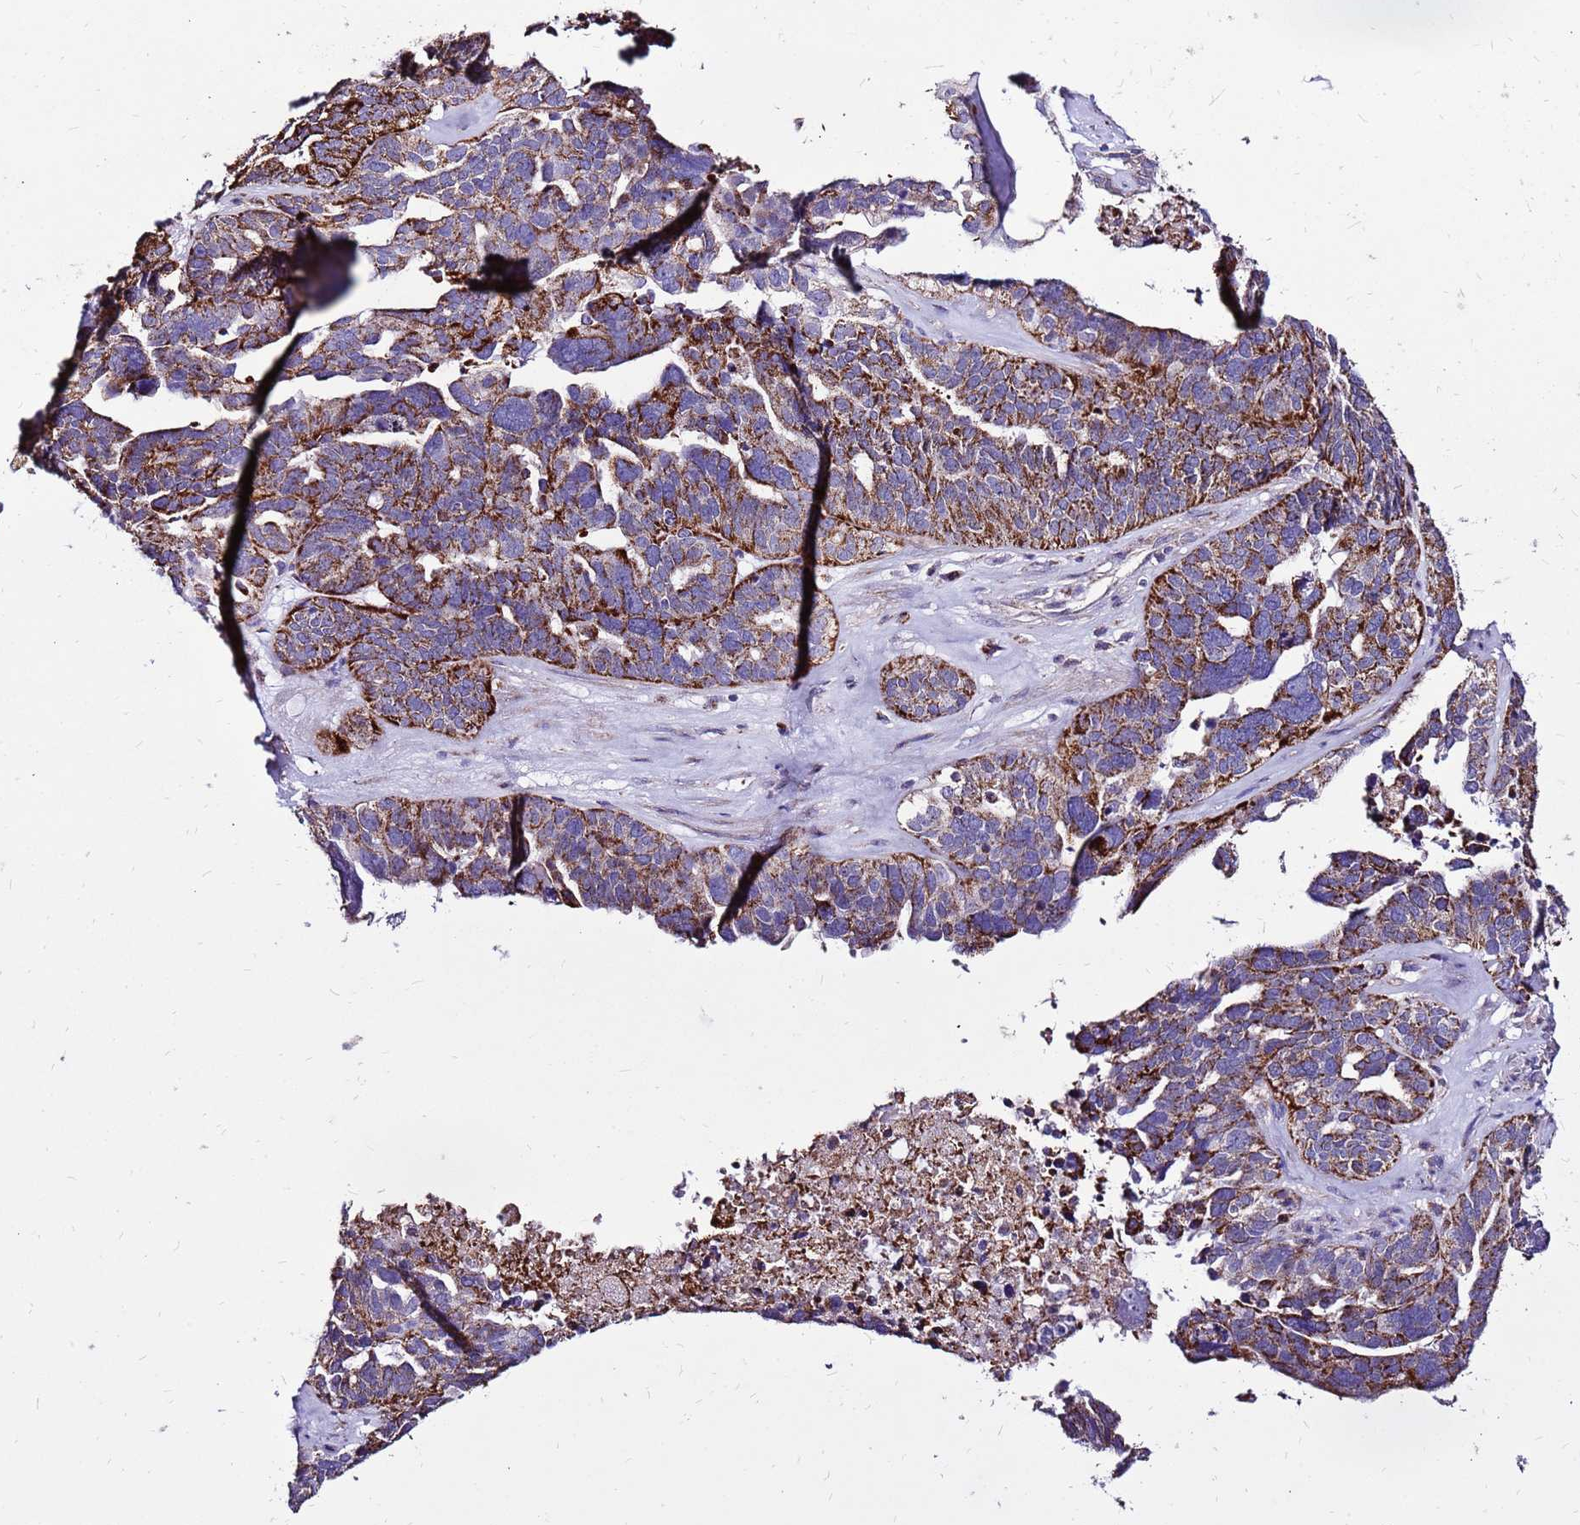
{"staining": {"intensity": "strong", "quantity": ">75%", "location": "cytoplasmic/membranous"}, "tissue": "ovarian cancer", "cell_type": "Tumor cells", "image_type": "cancer", "snomed": [{"axis": "morphology", "description": "Cystadenocarcinoma, serous, NOS"}, {"axis": "topography", "description": "Ovary"}], "caption": "DAB (3,3'-diaminobenzidine) immunohistochemical staining of human ovarian cancer reveals strong cytoplasmic/membranous protein positivity in about >75% of tumor cells. (DAB IHC, brown staining for protein, blue staining for nuclei).", "gene": "SPSB3", "patient": {"sex": "female", "age": 59}}